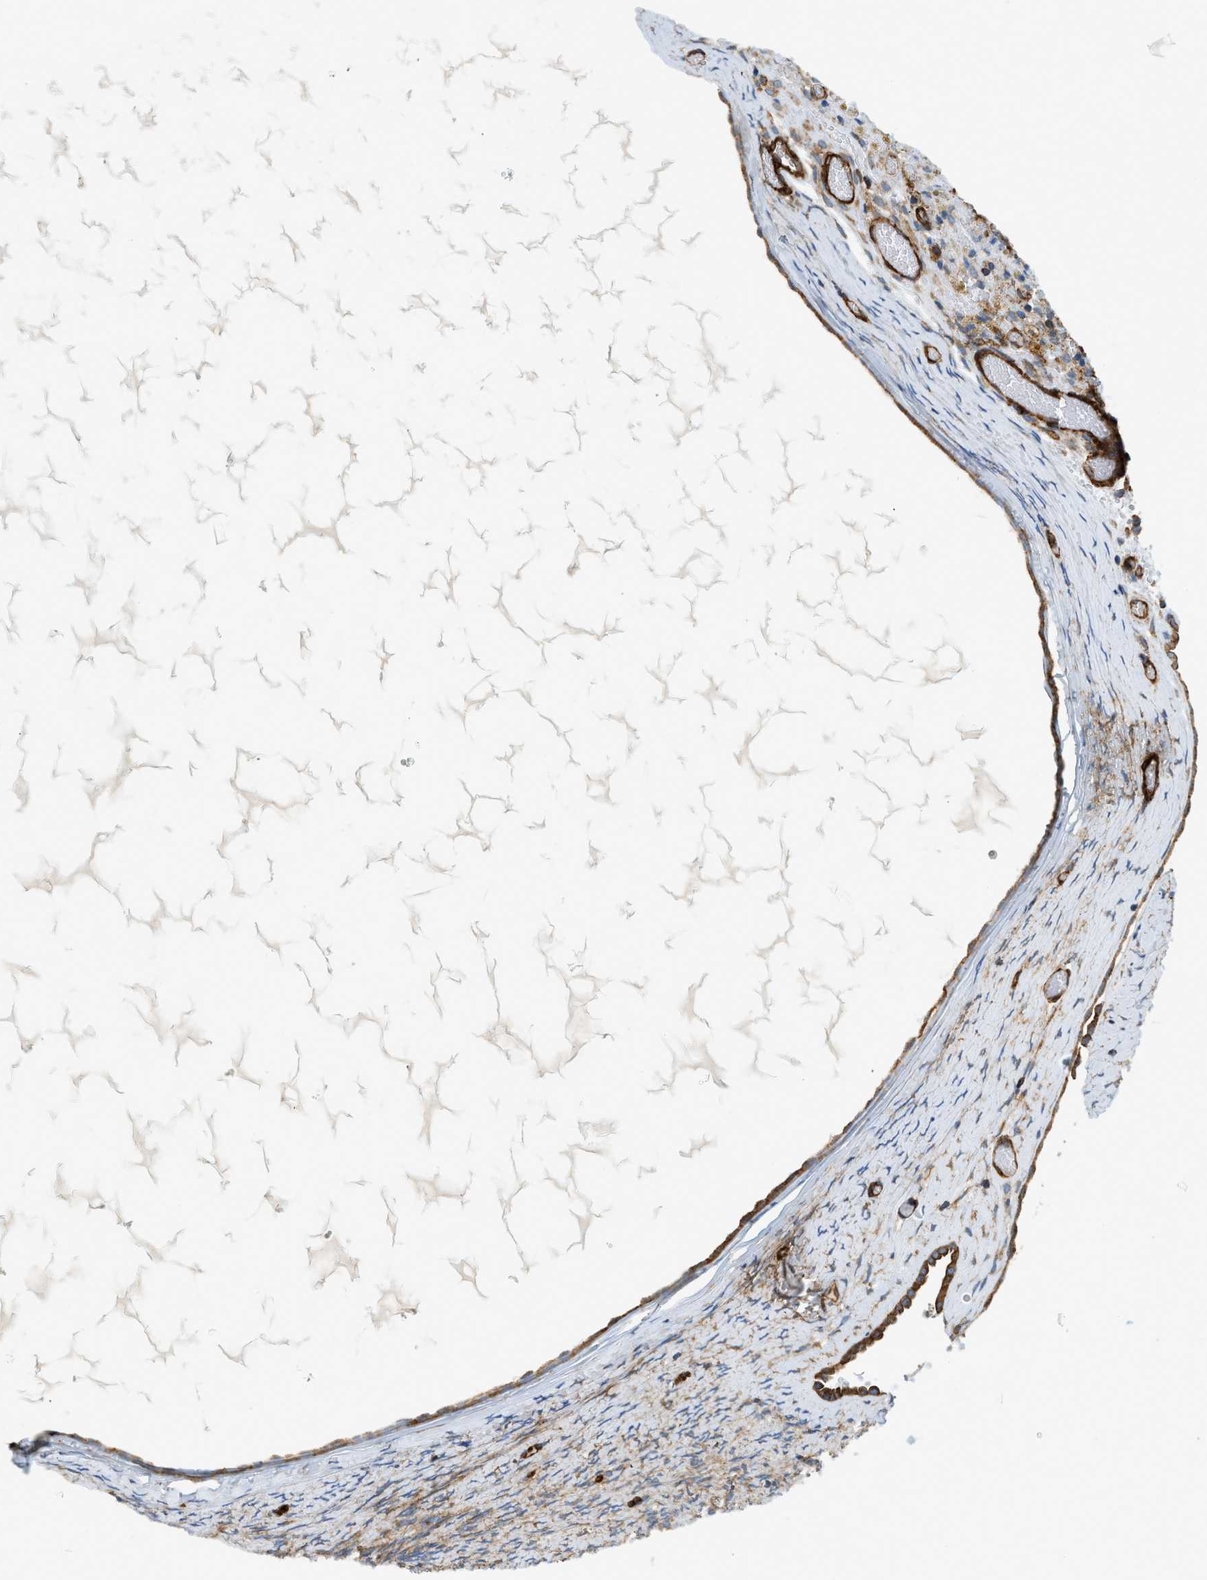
{"staining": {"intensity": "strong", "quantity": "25%-75%", "location": "cytoplasmic/membranous"}, "tissue": "ovary", "cell_type": "Follicle cells", "image_type": "normal", "snomed": [{"axis": "morphology", "description": "Normal tissue, NOS"}, {"axis": "topography", "description": "Ovary"}], "caption": "Protein analysis of unremarkable ovary demonstrates strong cytoplasmic/membranous staining in about 25%-75% of follicle cells. (DAB IHC with brightfield microscopy, high magnification).", "gene": "HIP1", "patient": {"sex": "female", "age": 33}}